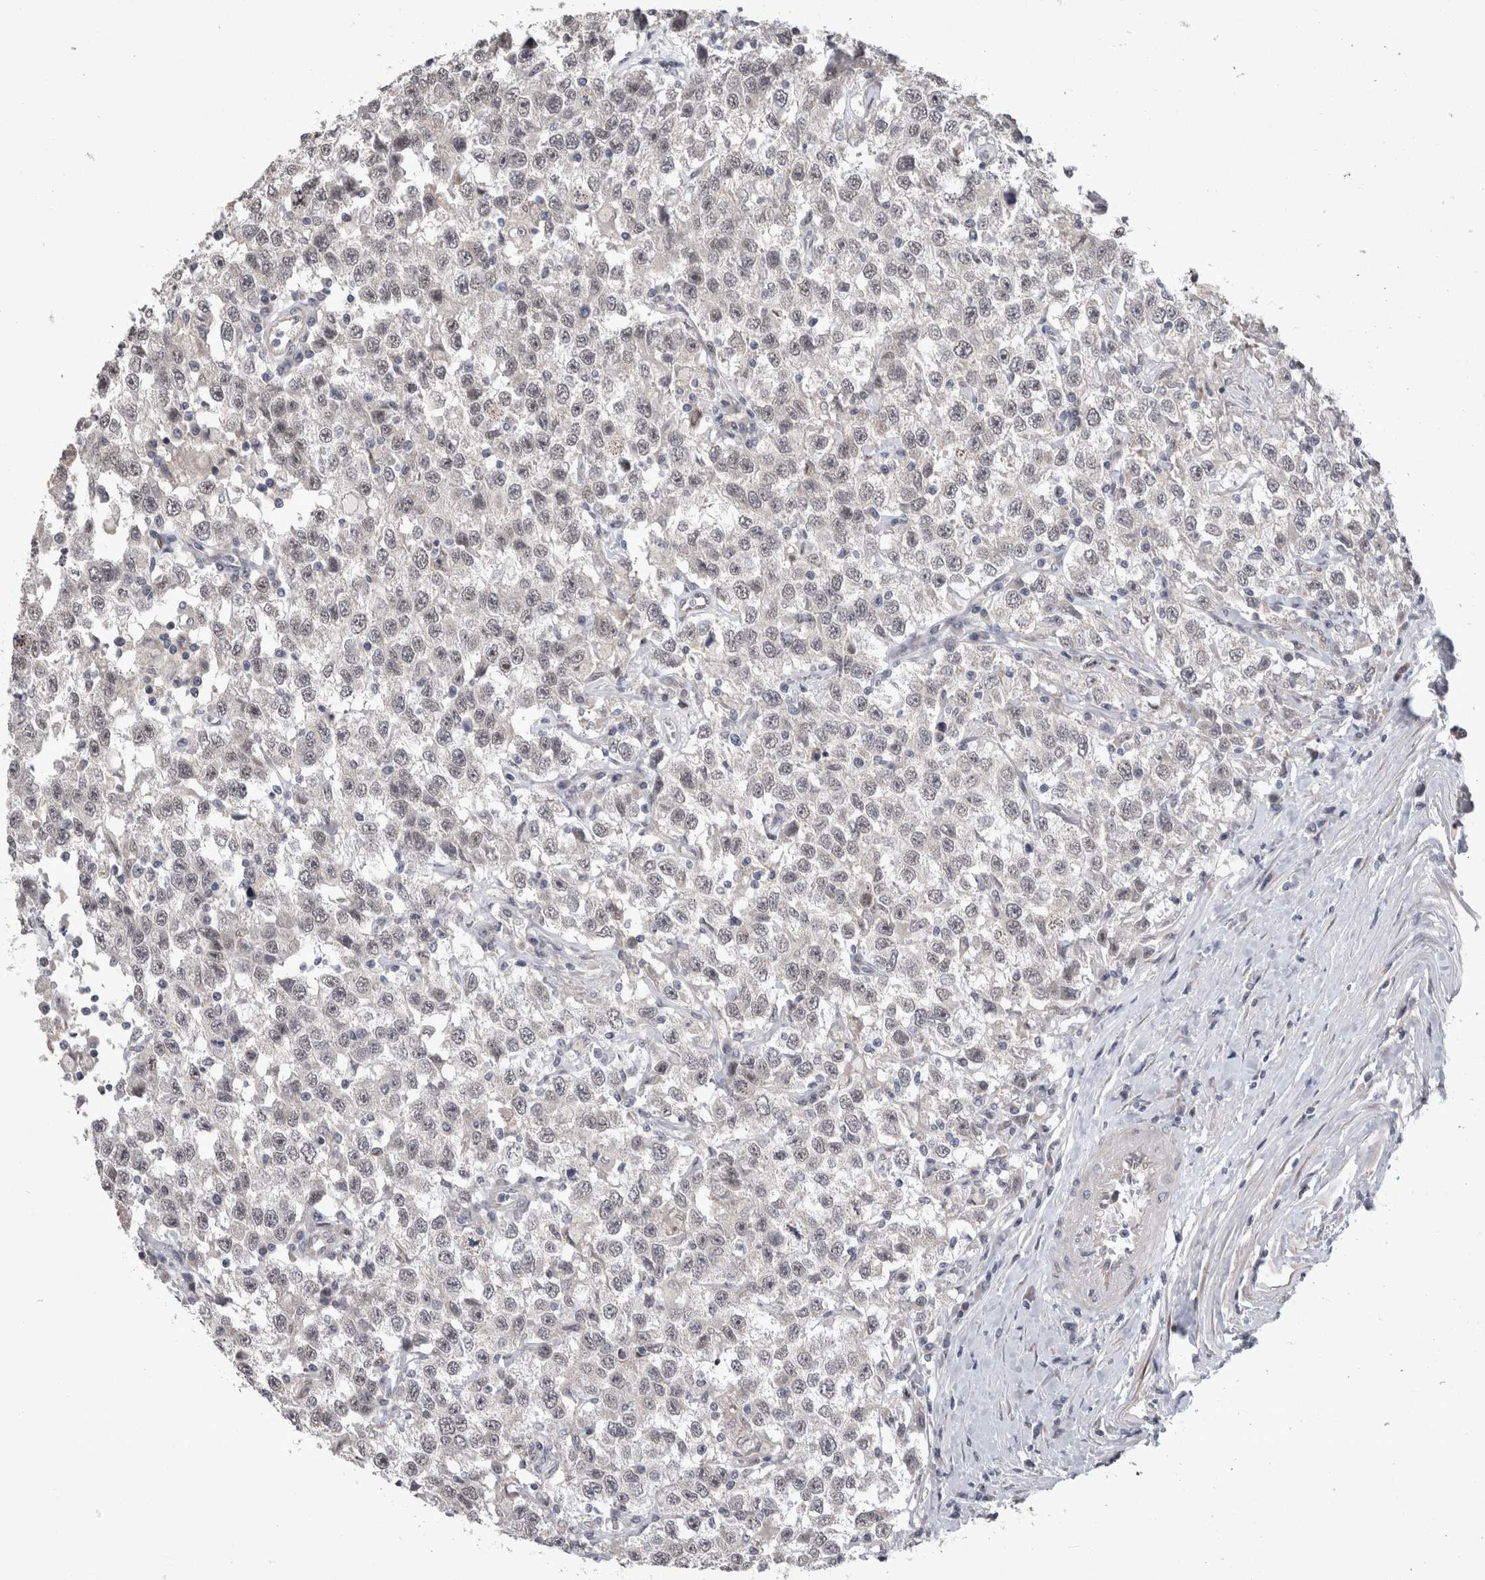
{"staining": {"intensity": "negative", "quantity": "none", "location": "none"}, "tissue": "testis cancer", "cell_type": "Tumor cells", "image_type": "cancer", "snomed": [{"axis": "morphology", "description": "Seminoma, NOS"}, {"axis": "topography", "description": "Testis"}], "caption": "Immunohistochemistry photomicrograph of seminoma (testis) stained for a protein (brown), which demonstrates no positivity in tumor cells.", "gene": "IFI44", "patient": {"sex": "male", "age": 41}}